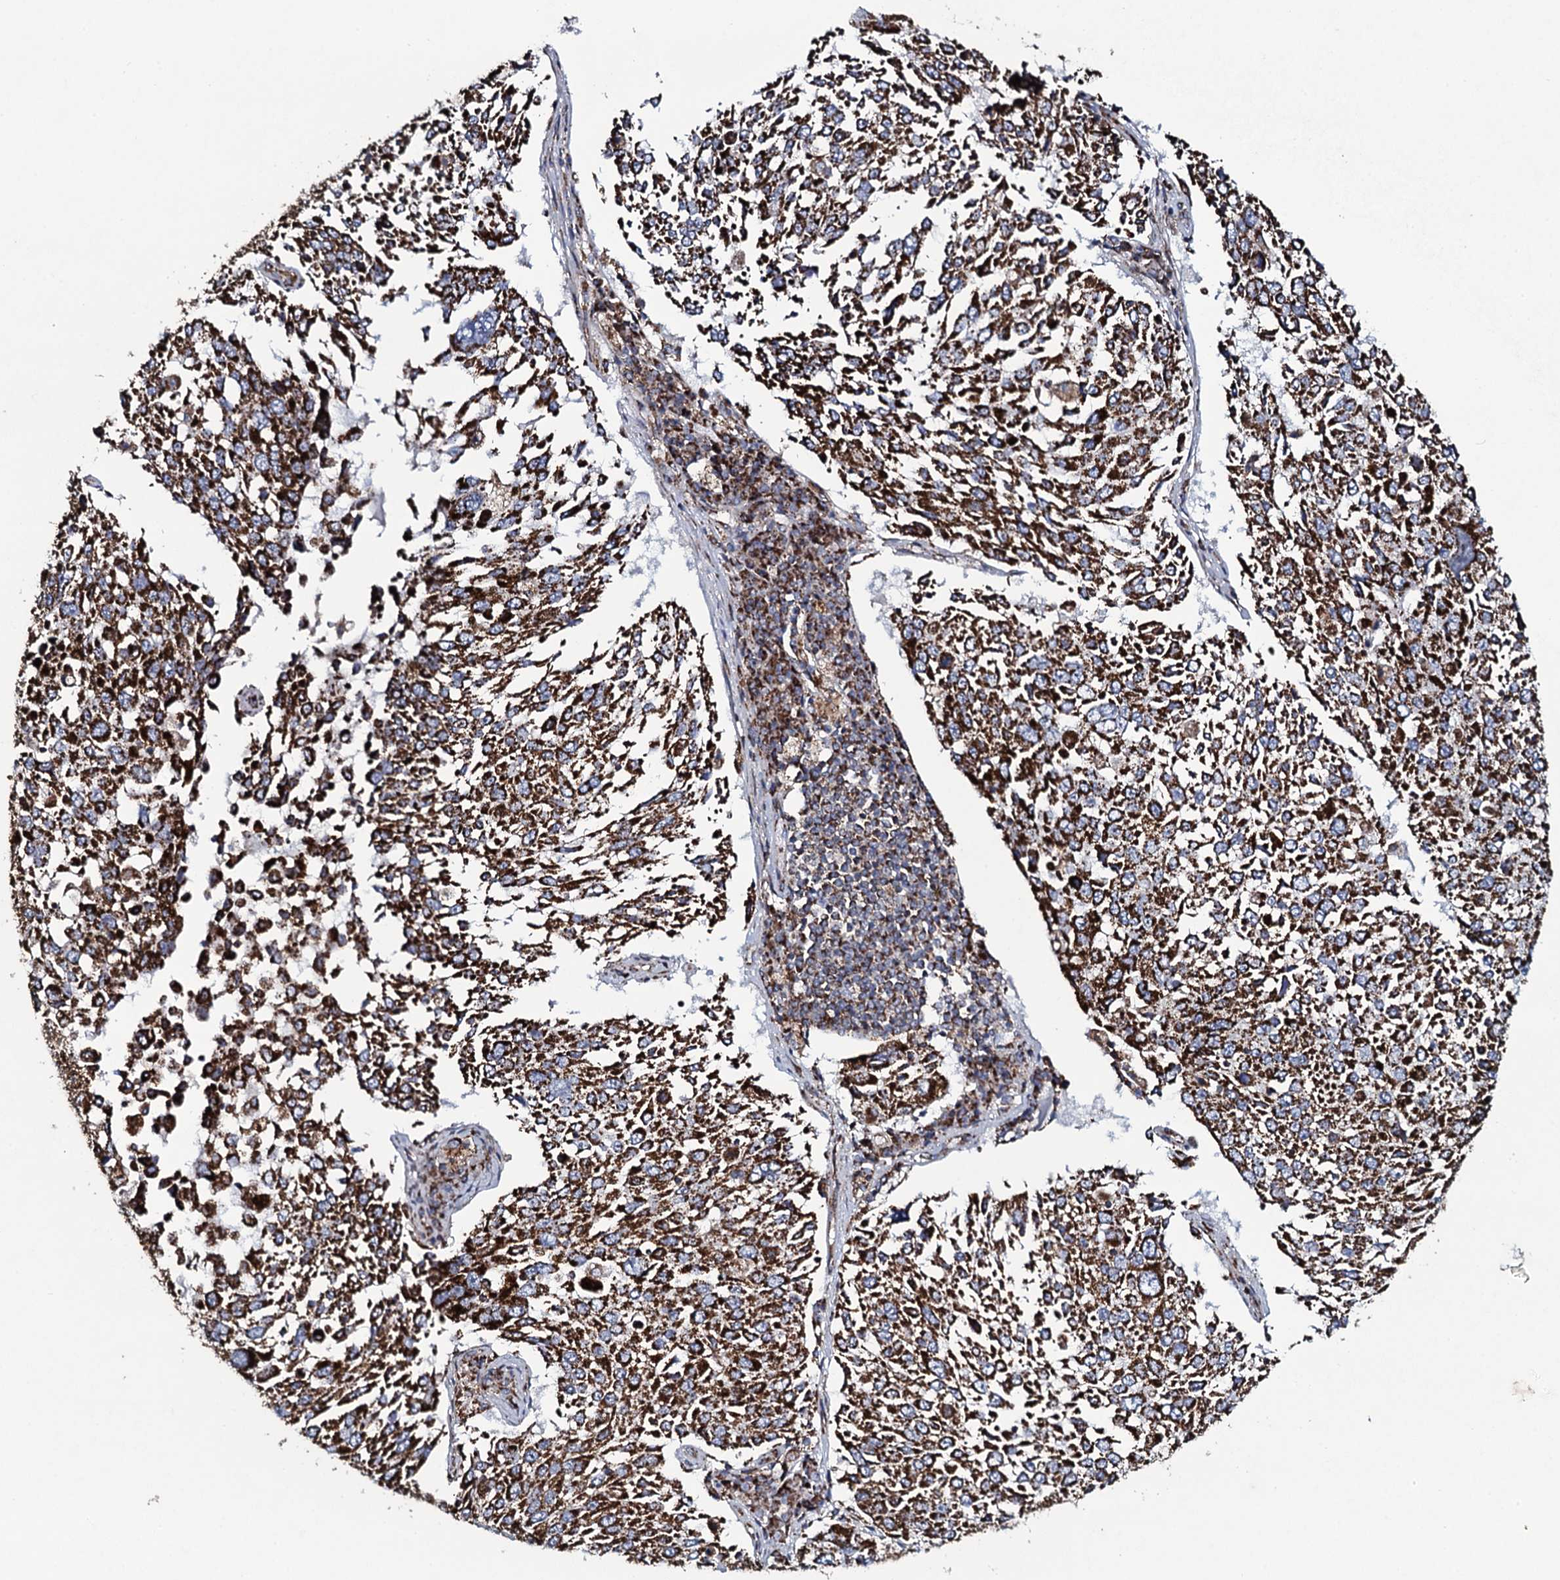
{"staining": {"intensity": "strong", "quantity": ">75%", "location": "cytoplasmic/membranous"}, "tissue": "lung cancer", "cell_type": "Tumor cells", "image_type": "cancer", "snomed": [{"axis": "morphology", "description": "Squamous cell carcinoma, NOS"}, {"axis": "topography", "description": "Lung"}], "caption": "The immunohistochemical stain highlights strong cytoplasmic/membranous positivity in tumor cells of lung squamous cell carcinoma tissue. (DAB (3,3'-diaminobenzidine) = brown stain, brightfield microscopy at high magnification).", "gene": "EVC2", "patient": {"sex": "male", "age": 65}}